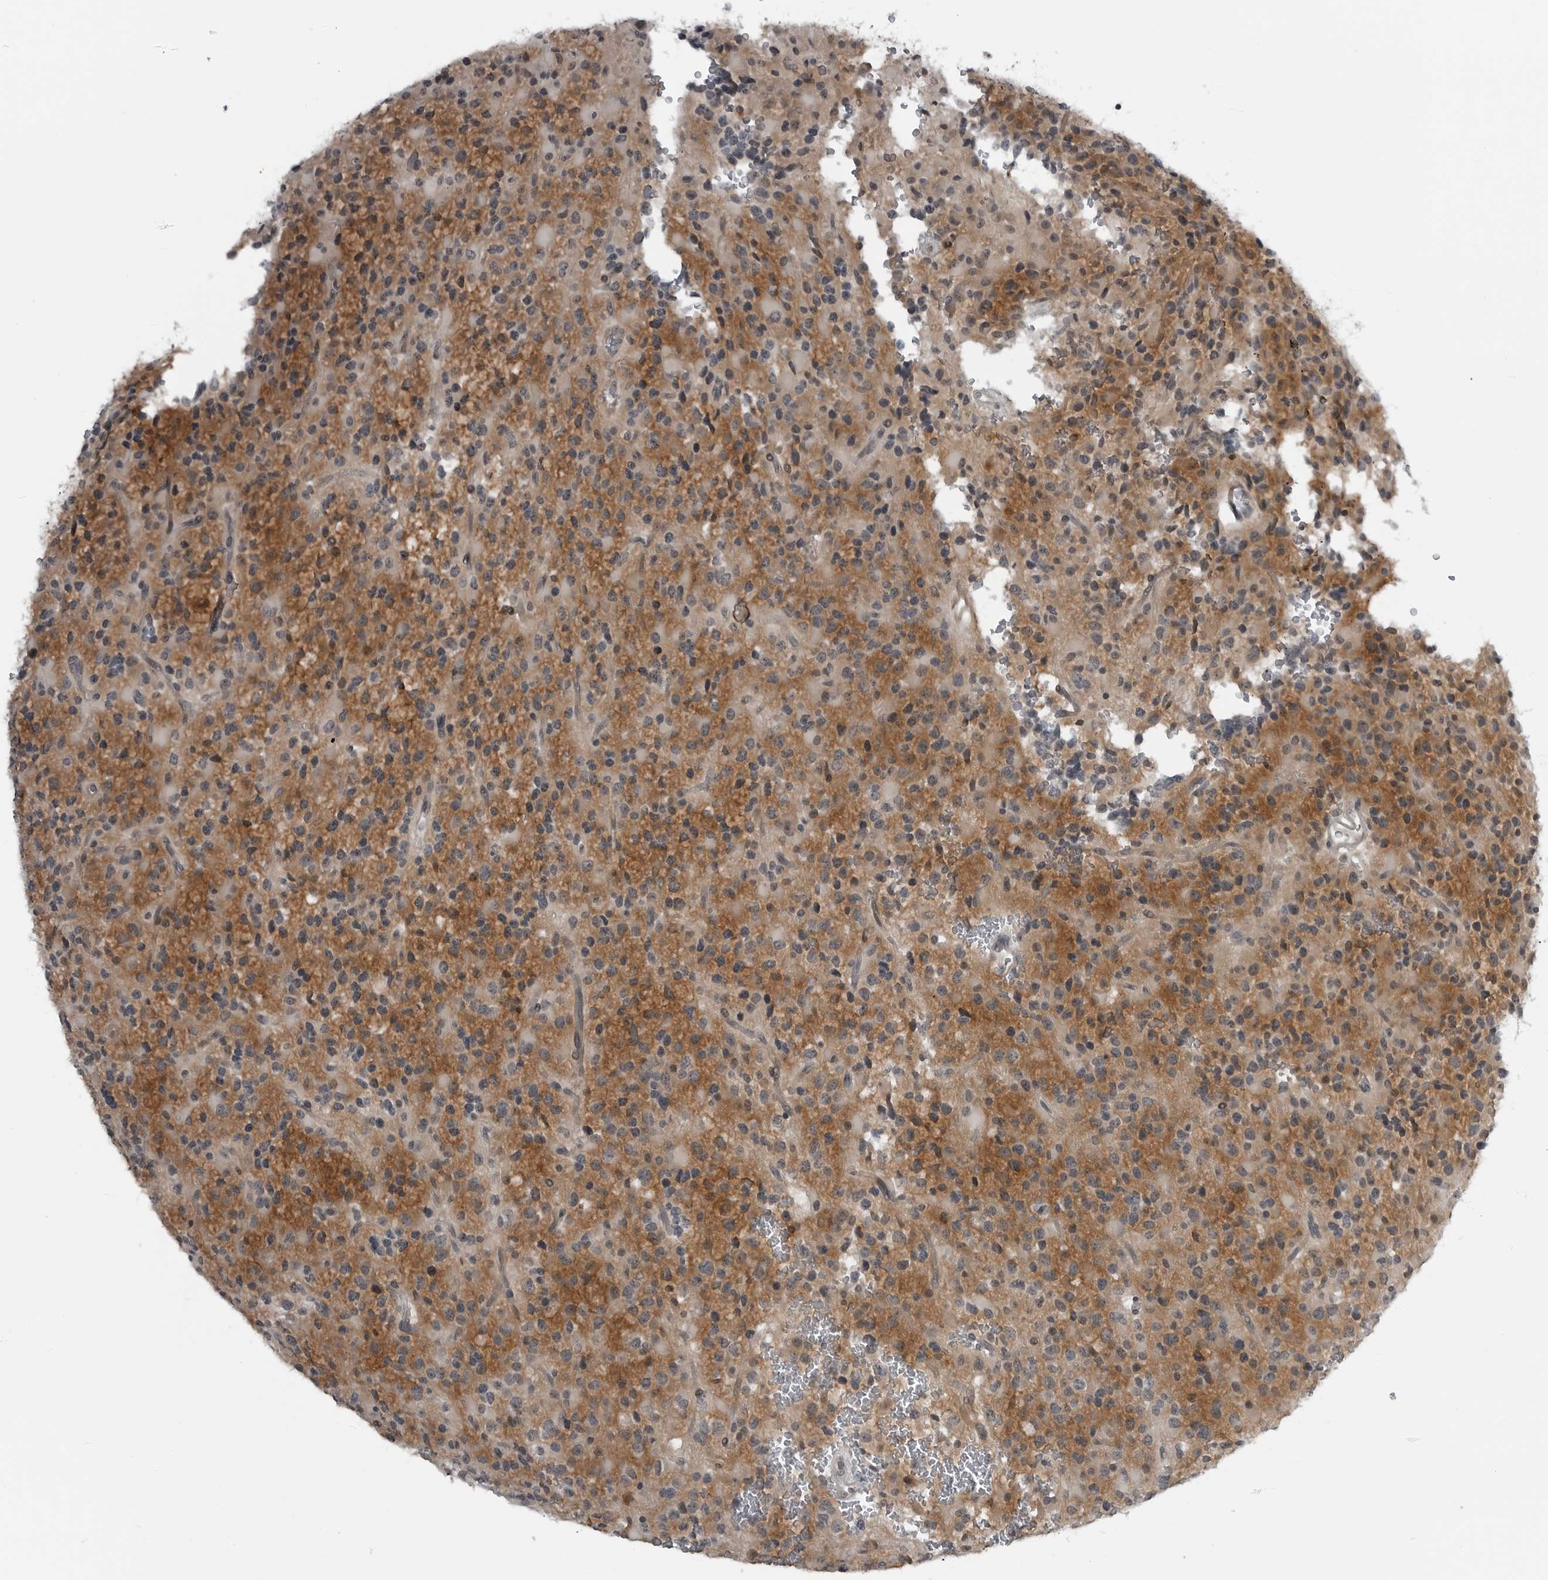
{"staining": {"intensity": "moderate", "quantity": "<25%", "location": "cytoplasmic/membranous"}, "tissue": "glioma", "cell_type": "Tumor cells", "image_type": "cancer", "snomed": [{"axis": "morphology", "description": "Glioma, malignant, High grade"}, {"axis": "topography", "description": "Brain"}], "caption": "Immunohistochemical staining of human malignant high-grade glioma exhibits moderate cytoplasmic/membranous protein expression in approximately <25% of tumor cells. (DAB (3,3'-diaminobenzidine) = brown stain, brightfield microscopy at high magnification).", "gene": "GAK", "patient": {"sex": "male", "age": 34}}